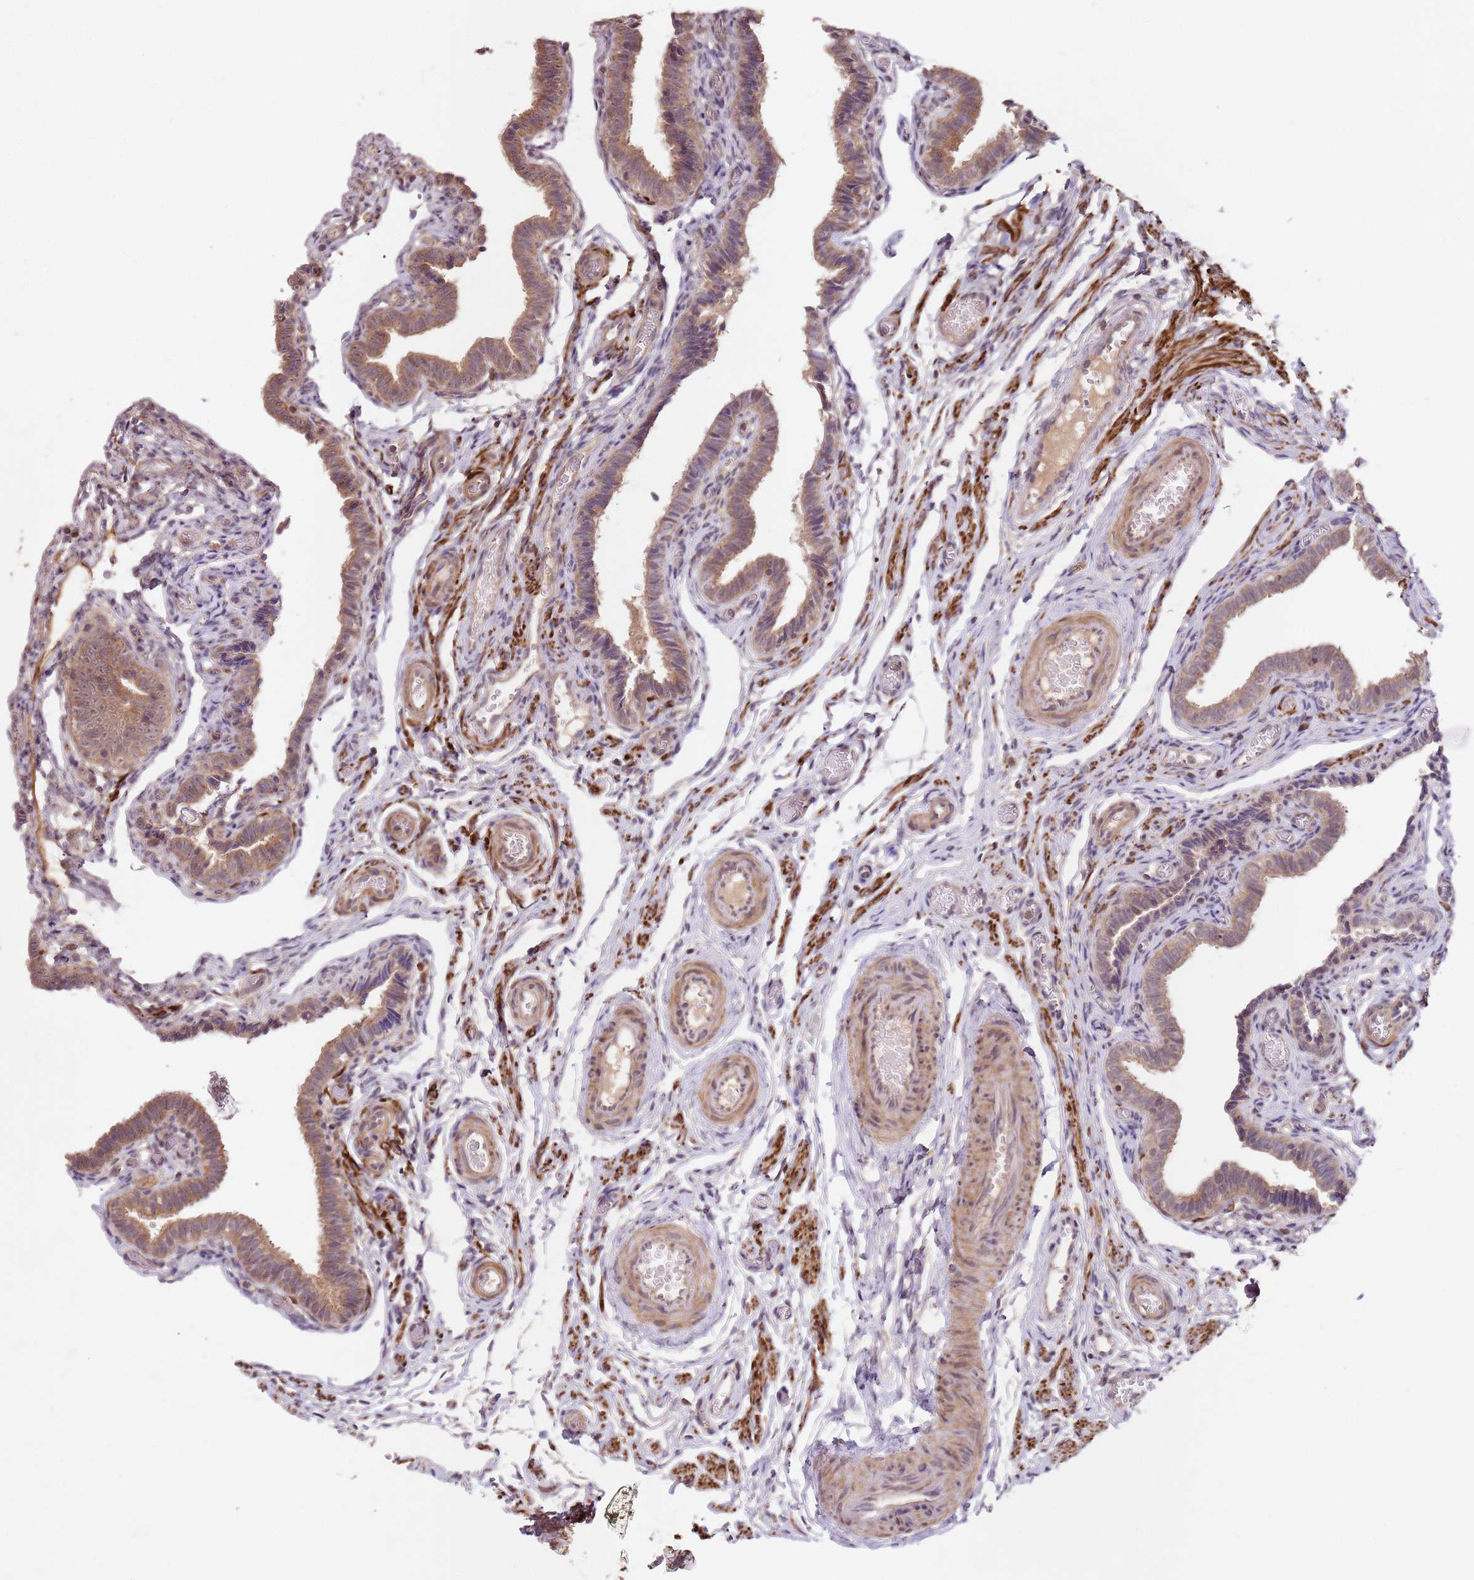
{"staining": {"intensity": "moderate", "quantity": ">75%", "location": "cytoplasmic/membranous"}, "tissue": "fallopian tube", "cell_type": "Glandular cells", "image_type": "normal", "snomed": [{"axis": "morphology", "description": "Normal tissue, NOS"}, {"axis": "topography", "description": "Fallopian tube"}], "caption": "DAB immunohistochemical staining of normal human fallopian tube exhibits moderate cytoplasmic/membranous protein staining in approximately >75% of glandular cells.", "gene": "LIN37", "patient": {"sex": "female", "age": 36}}